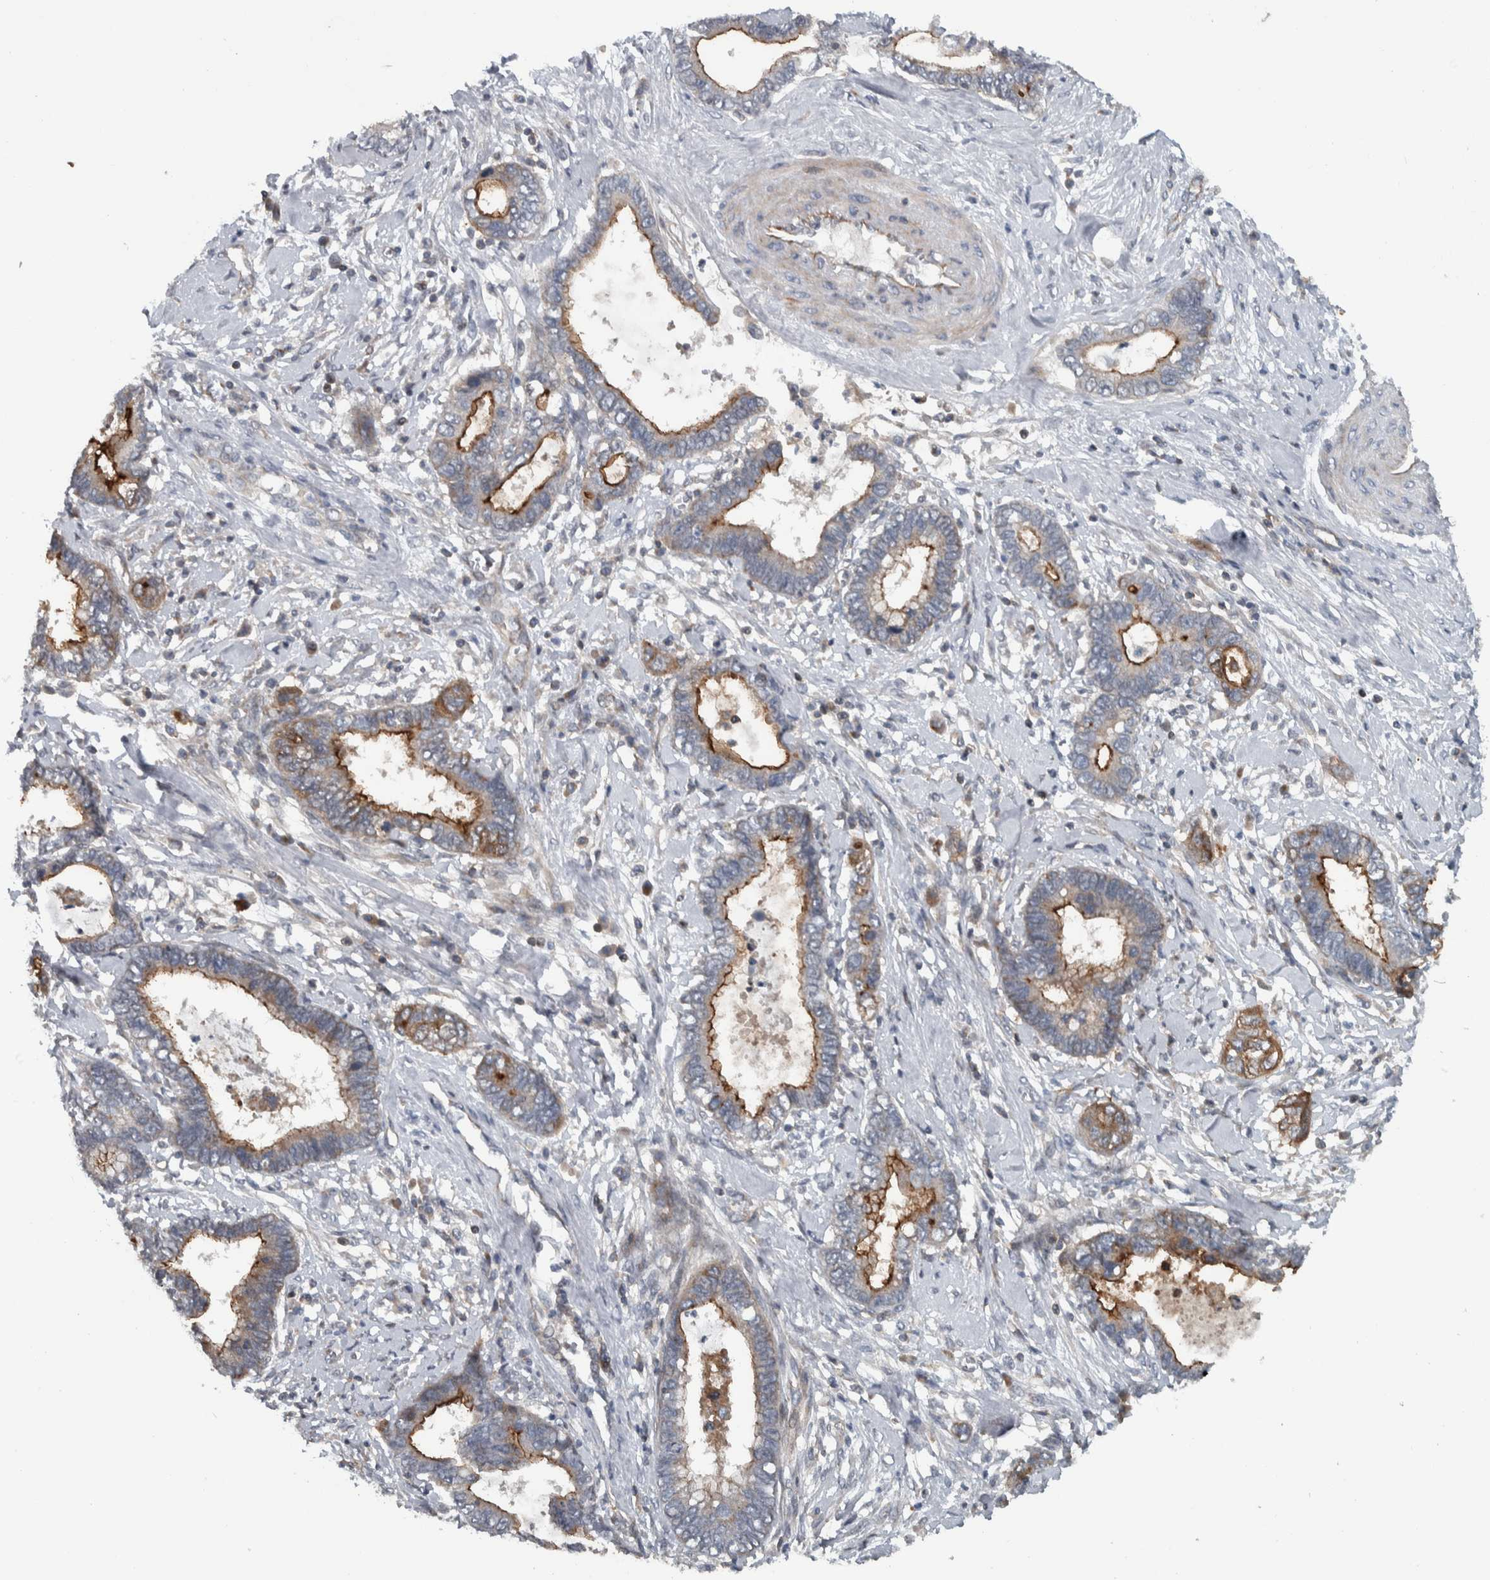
{"staining": {"intensity": "moderate", "quantity": ">75%", "location": "cytoplasmic/membranous"}, "tissue": "cervical cancer", "cell_type": "Tumor cells", "image_type": "cancer", "snomed": [{"axis": "morphology", "description": "Adenocarcinoma, NOS"}, {"axis": "topography", "description": "Cervix"}], "caption": "Human cervical cancer (adenocarcinoma) stained with a protein marker demonstrates moderate staining in tumor cells.", "gene": "BAIAP2L1", "patient": {"sex": "female", "age": 44}}